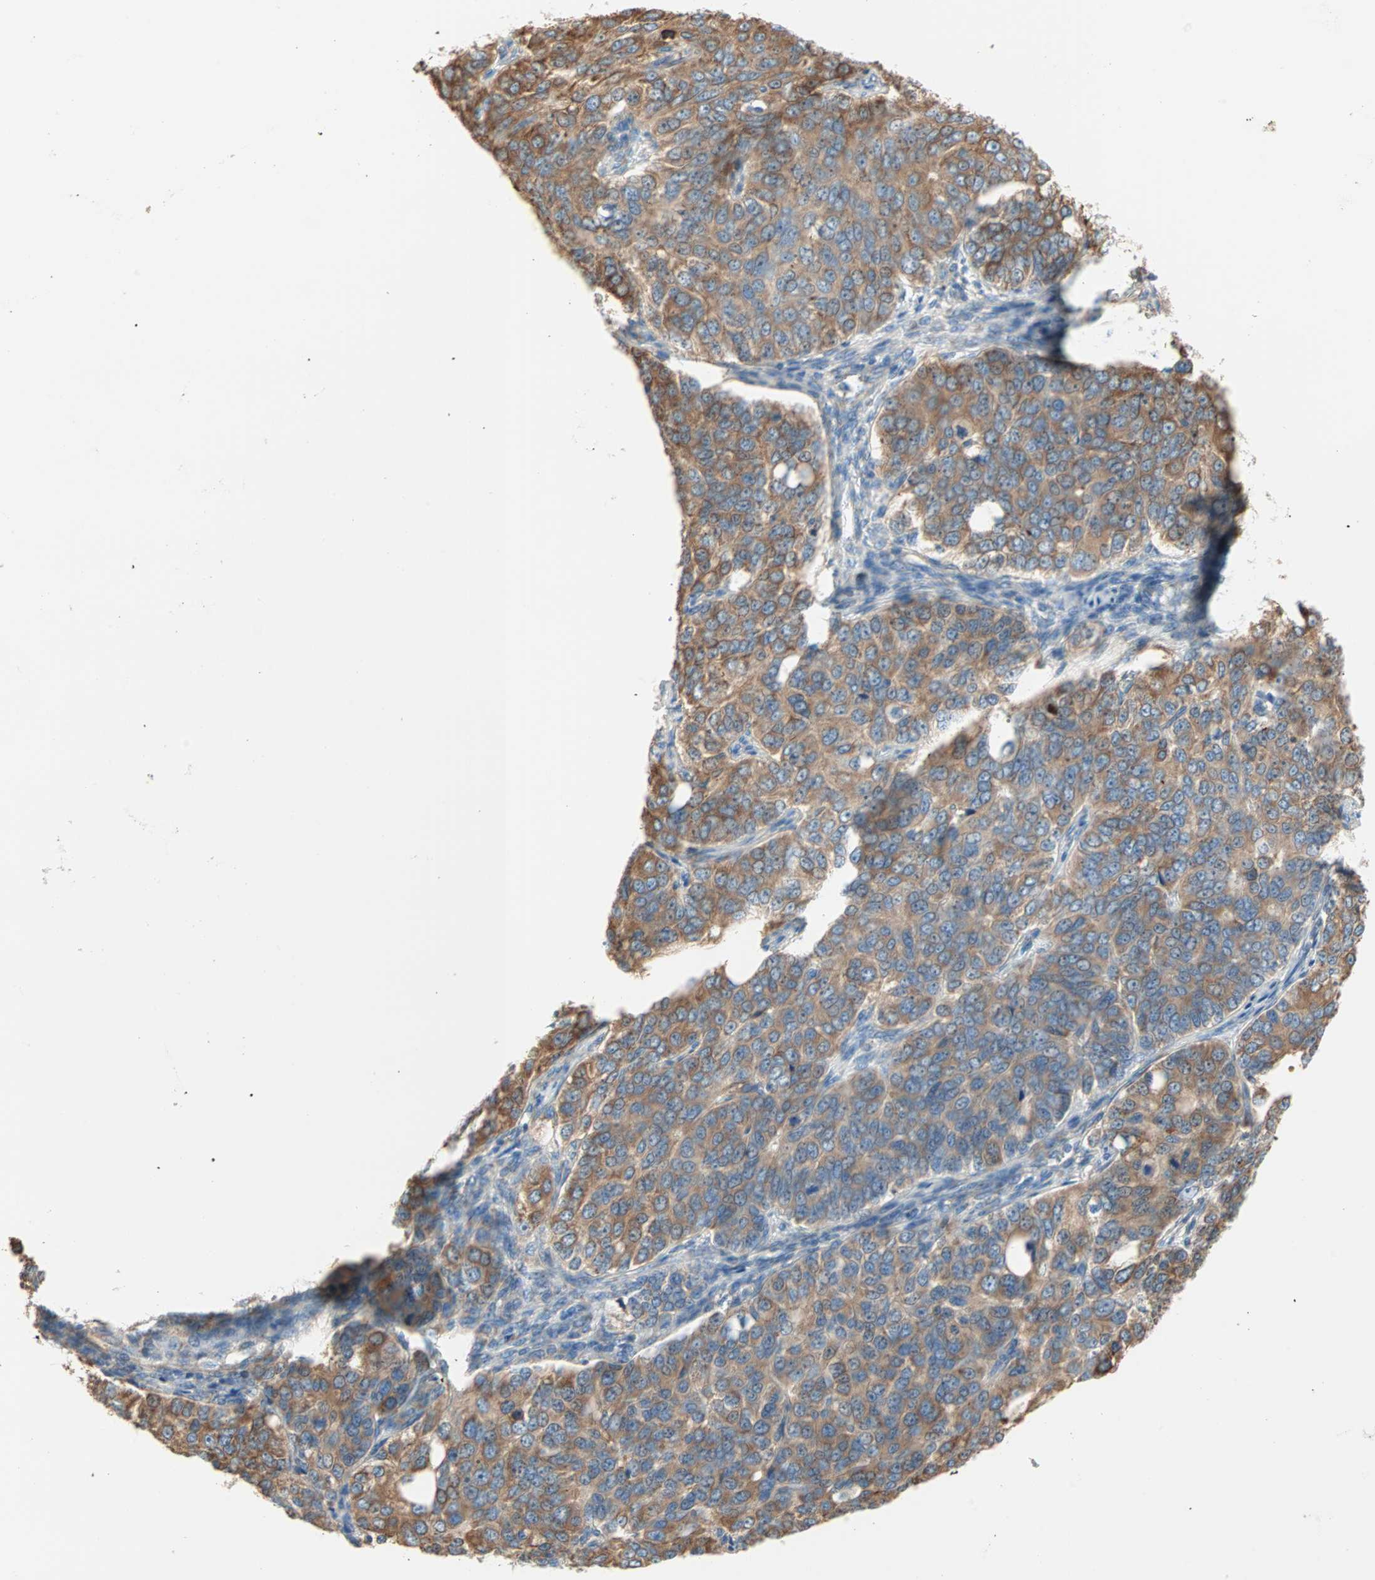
{"staining": {"intensity": "moderate", "quantity": ">75%", "location": "cytoplasmic/membranous"}, "tissue": "ovarian cancer", "cell_type": "Tumor cells", "image_type": "cancer", "snomed": [{"axis": "morphology", "description": "Carcinoma, endometroid"}, {"axis": "topography", "description": "Ovary"}], "caption": "A brown stain highlights moderate cytoplasmic/membranous positivity of a protein in ovarian cancer tumor cells. (Brightfield microscopy of DAB IHC at high magnification).", "gene": "PLCXD1", "patient": {"sex": "female", "age": 51}}